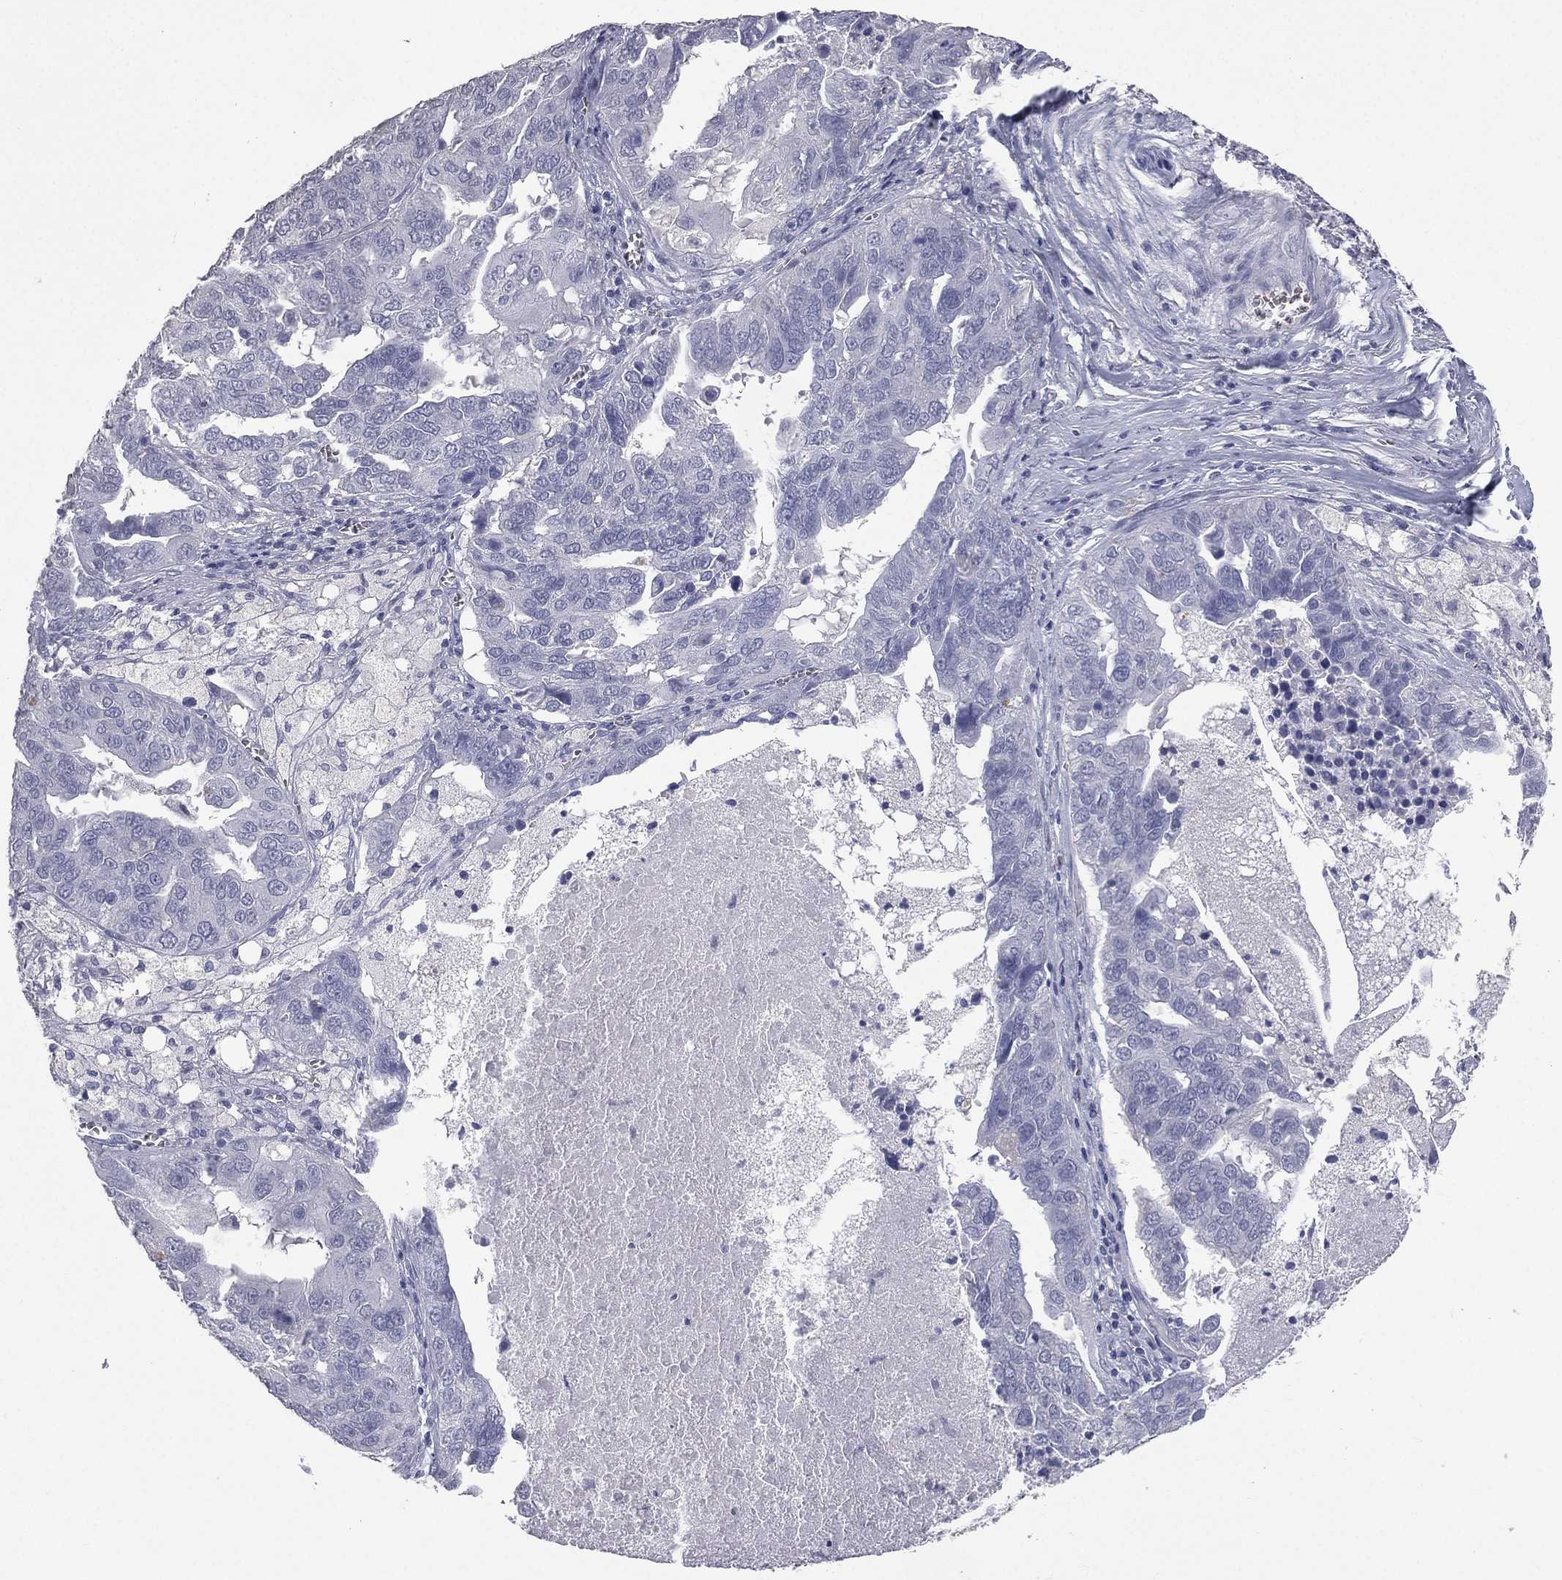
{"staining": {"intensity": "negative", "quantity": "none", "location": "none"}, "tissue": "ovarian cancer", "cell_type": "Tumor cells", "image_type": "cancer", "snomed": [{"axis": "morphology", "description": "Carcinoma, endometroid"}, {"axis": "topography", "description": "Soft tissue"}, {"axis": "topography", "description": "Ovary"}], "caption": "A photomicrograph of human ovarian cancer is negative for staining in tumor cells. The staining is performed using DAB brown chromogen with nuclei counter-stained in using hematoxylin.", "gene": "ESX1", "patient": {"sex": "female", "age": 52}}